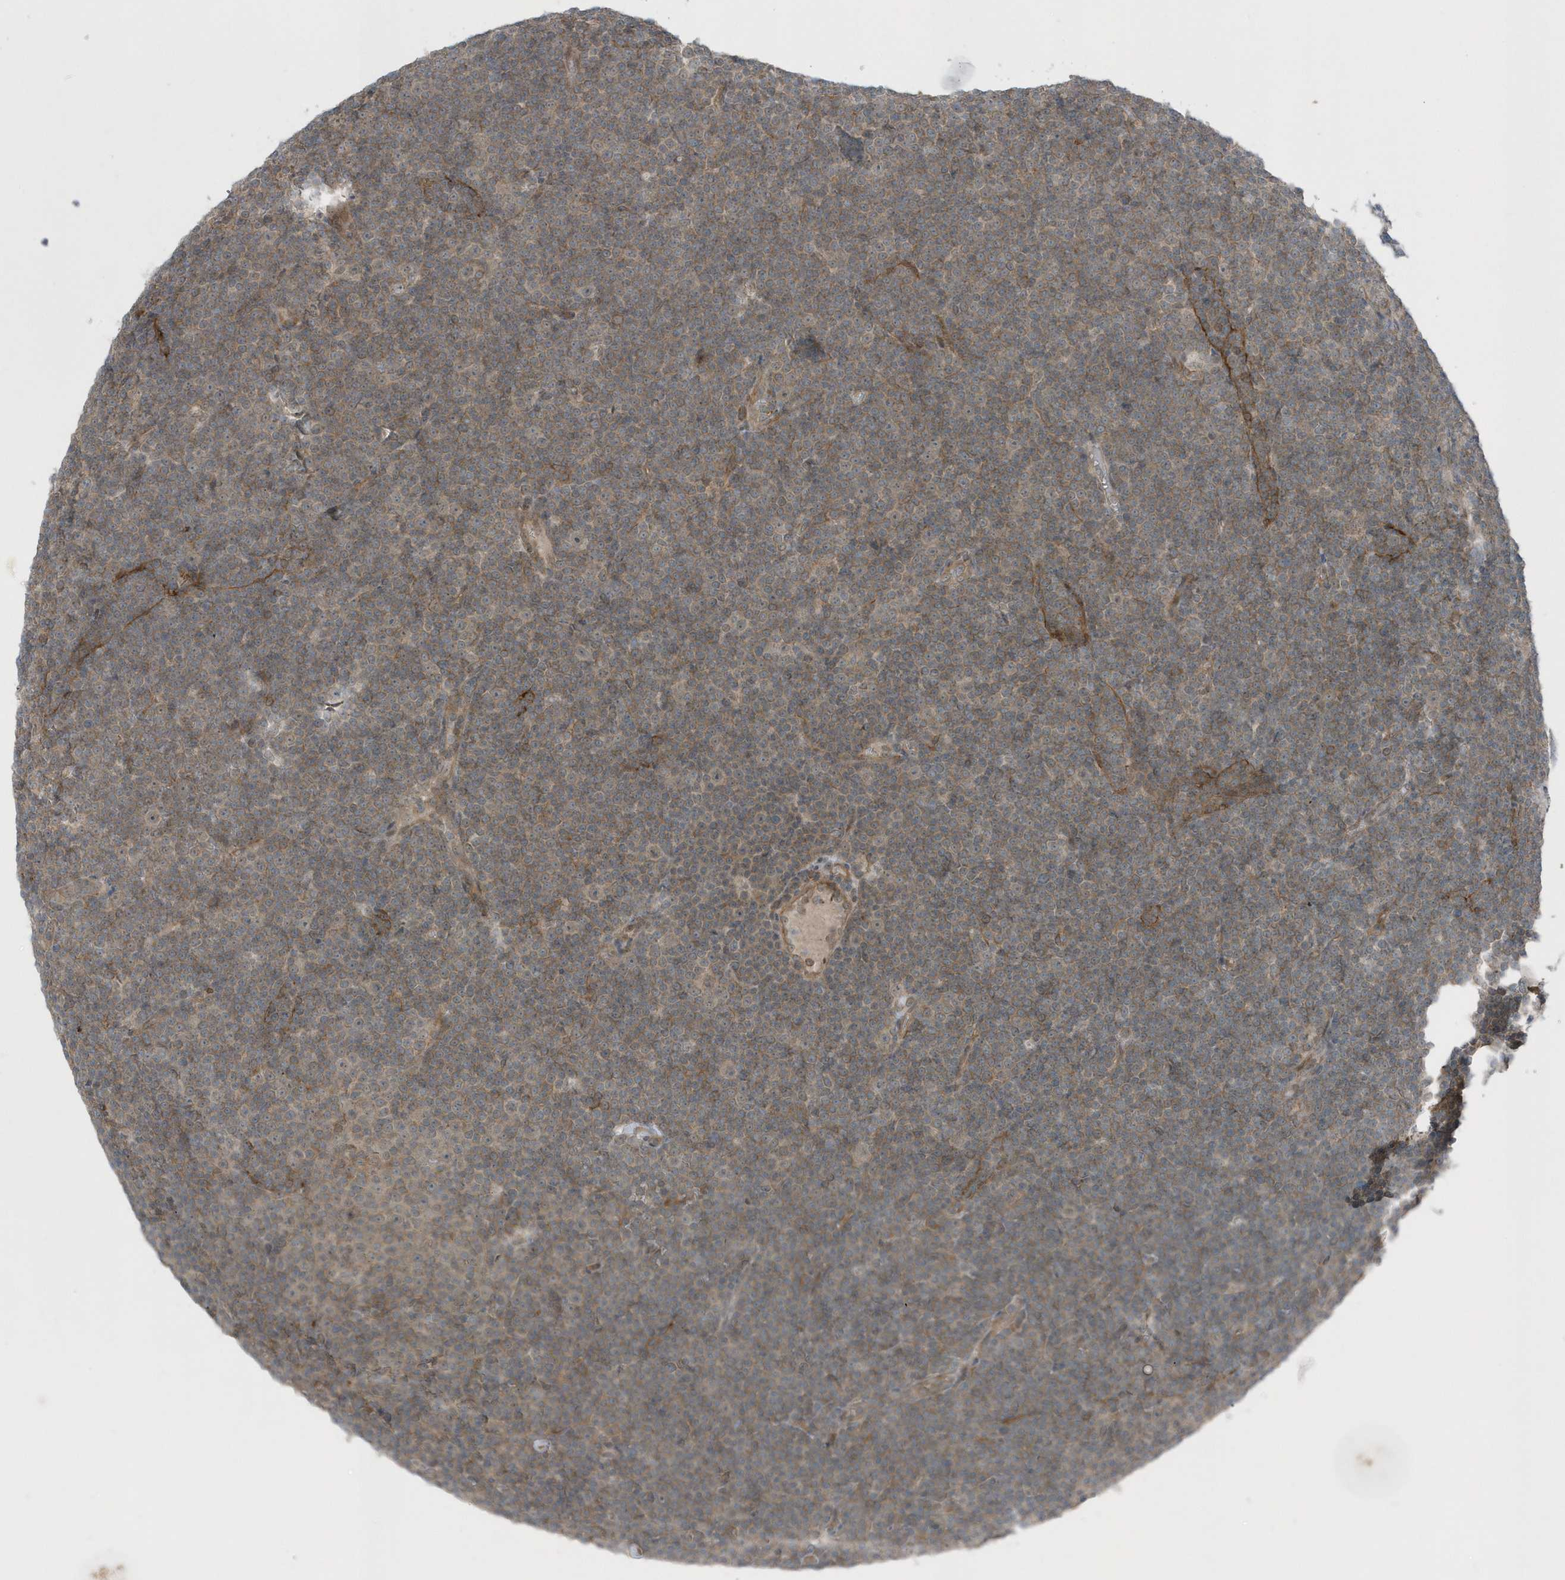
{"staining": {"intensity": "weak", "quantity": "25%-75%", "location": "cytoplasmic/membranous"}, "tissue": "lymphoma", "cell_type": "Tumor cells", "image_type": "cancer", "snomed": [{"axis": "morphology", "description": "Malignant lymphoma, non-Hodgkin's type, Low grade"}, {"axis": "topography", "description": "Lymph node"}], "caption": "Low-grade malignant lymphoma, non-Hodgkin's type tissue displays weak cytoplasmic/membranous staining in approximately 25%-75% of tumor cells", "gene": "PARD3B", "patient": {"sex": "female", "age": 67}}